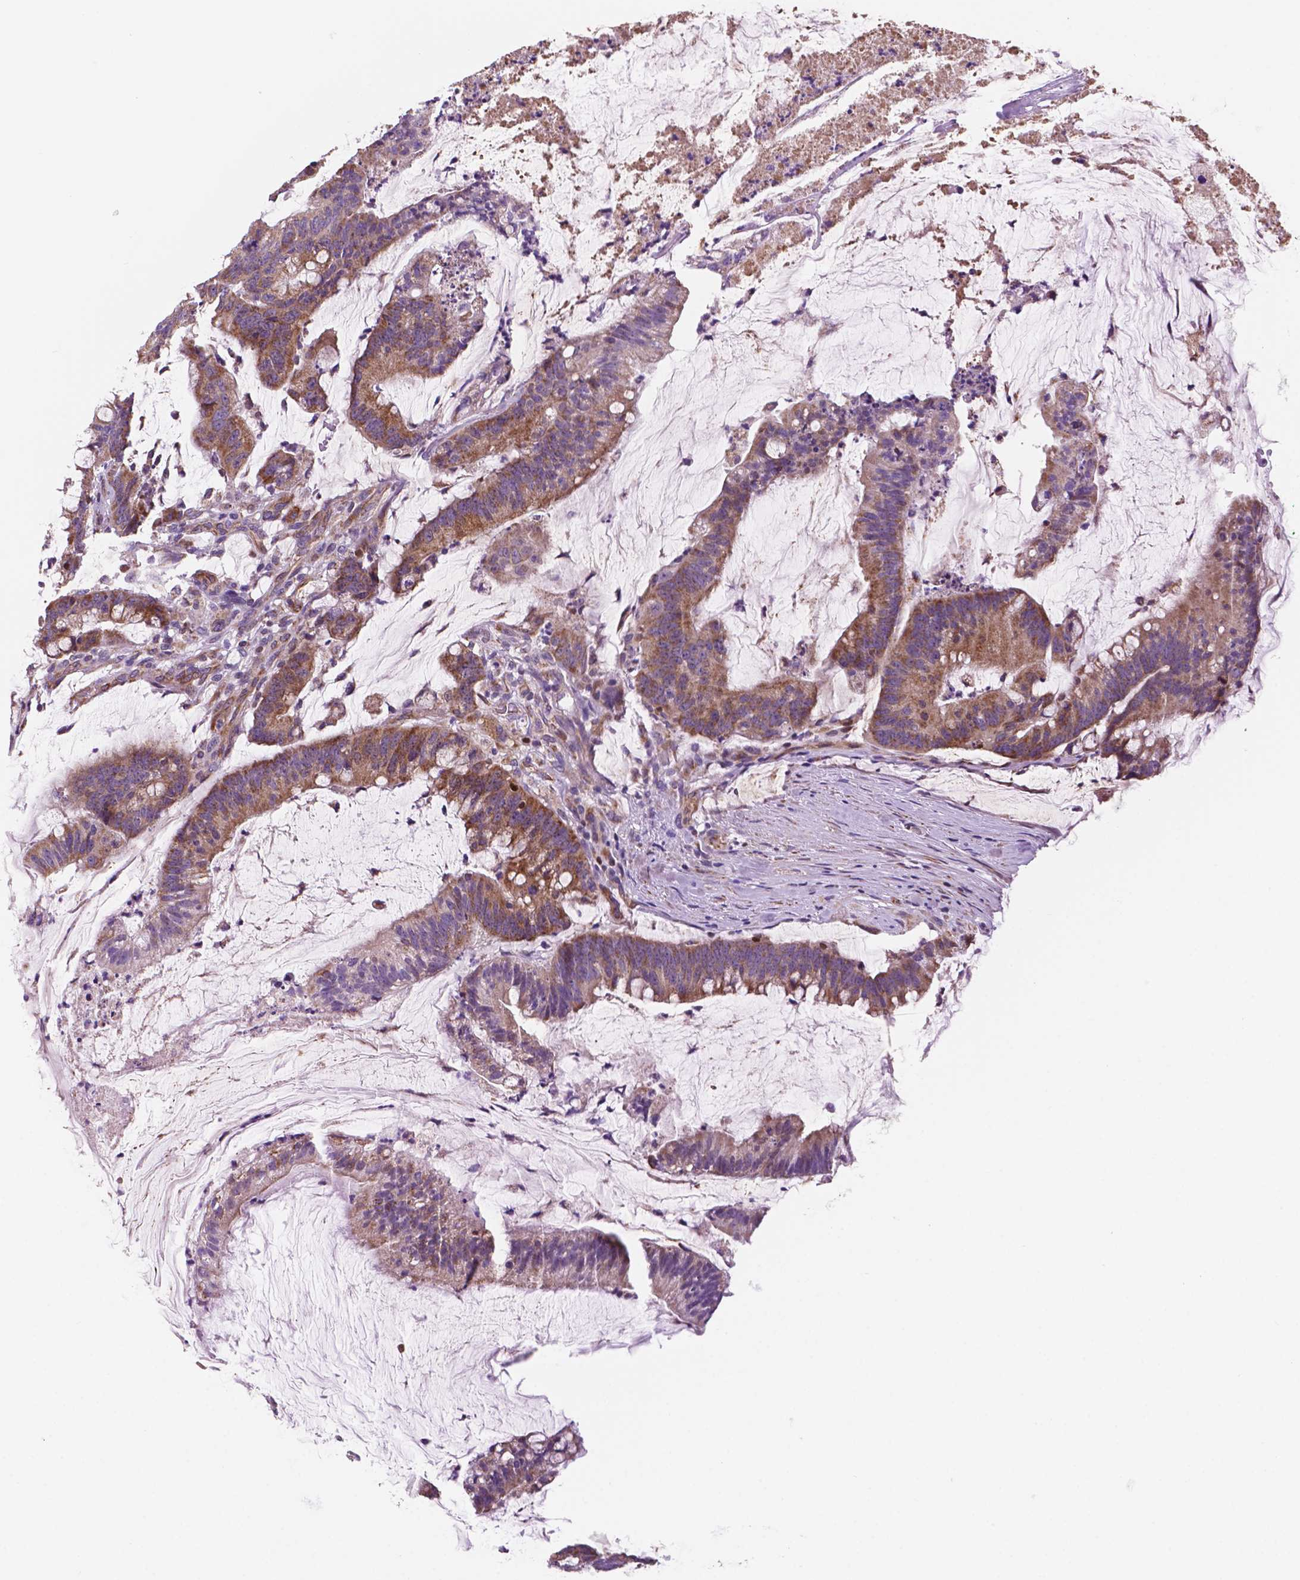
{"staining": {"intensity": "moderate", "quantity": ">75%", "location": "cytoplasmic/membranous"}, "tissue": "colorectal cancer", "cell_type": "Tumor cells", "image_type": "cancer", "snomed": [{"axis": "morphology", "description": "Adenocarcinoma, NOS"}, {"axis": "topography", "description": "Colon"}], "caption": "IHC photomicrograph of colorectal cancer stained for a protein (brown), which shows medium levels of moderate cytoplasmic/membranous positivity in about >75% of tumor cells.", "gene": "GEMIN4", "patient": {"sex": "male", "age": 62}}